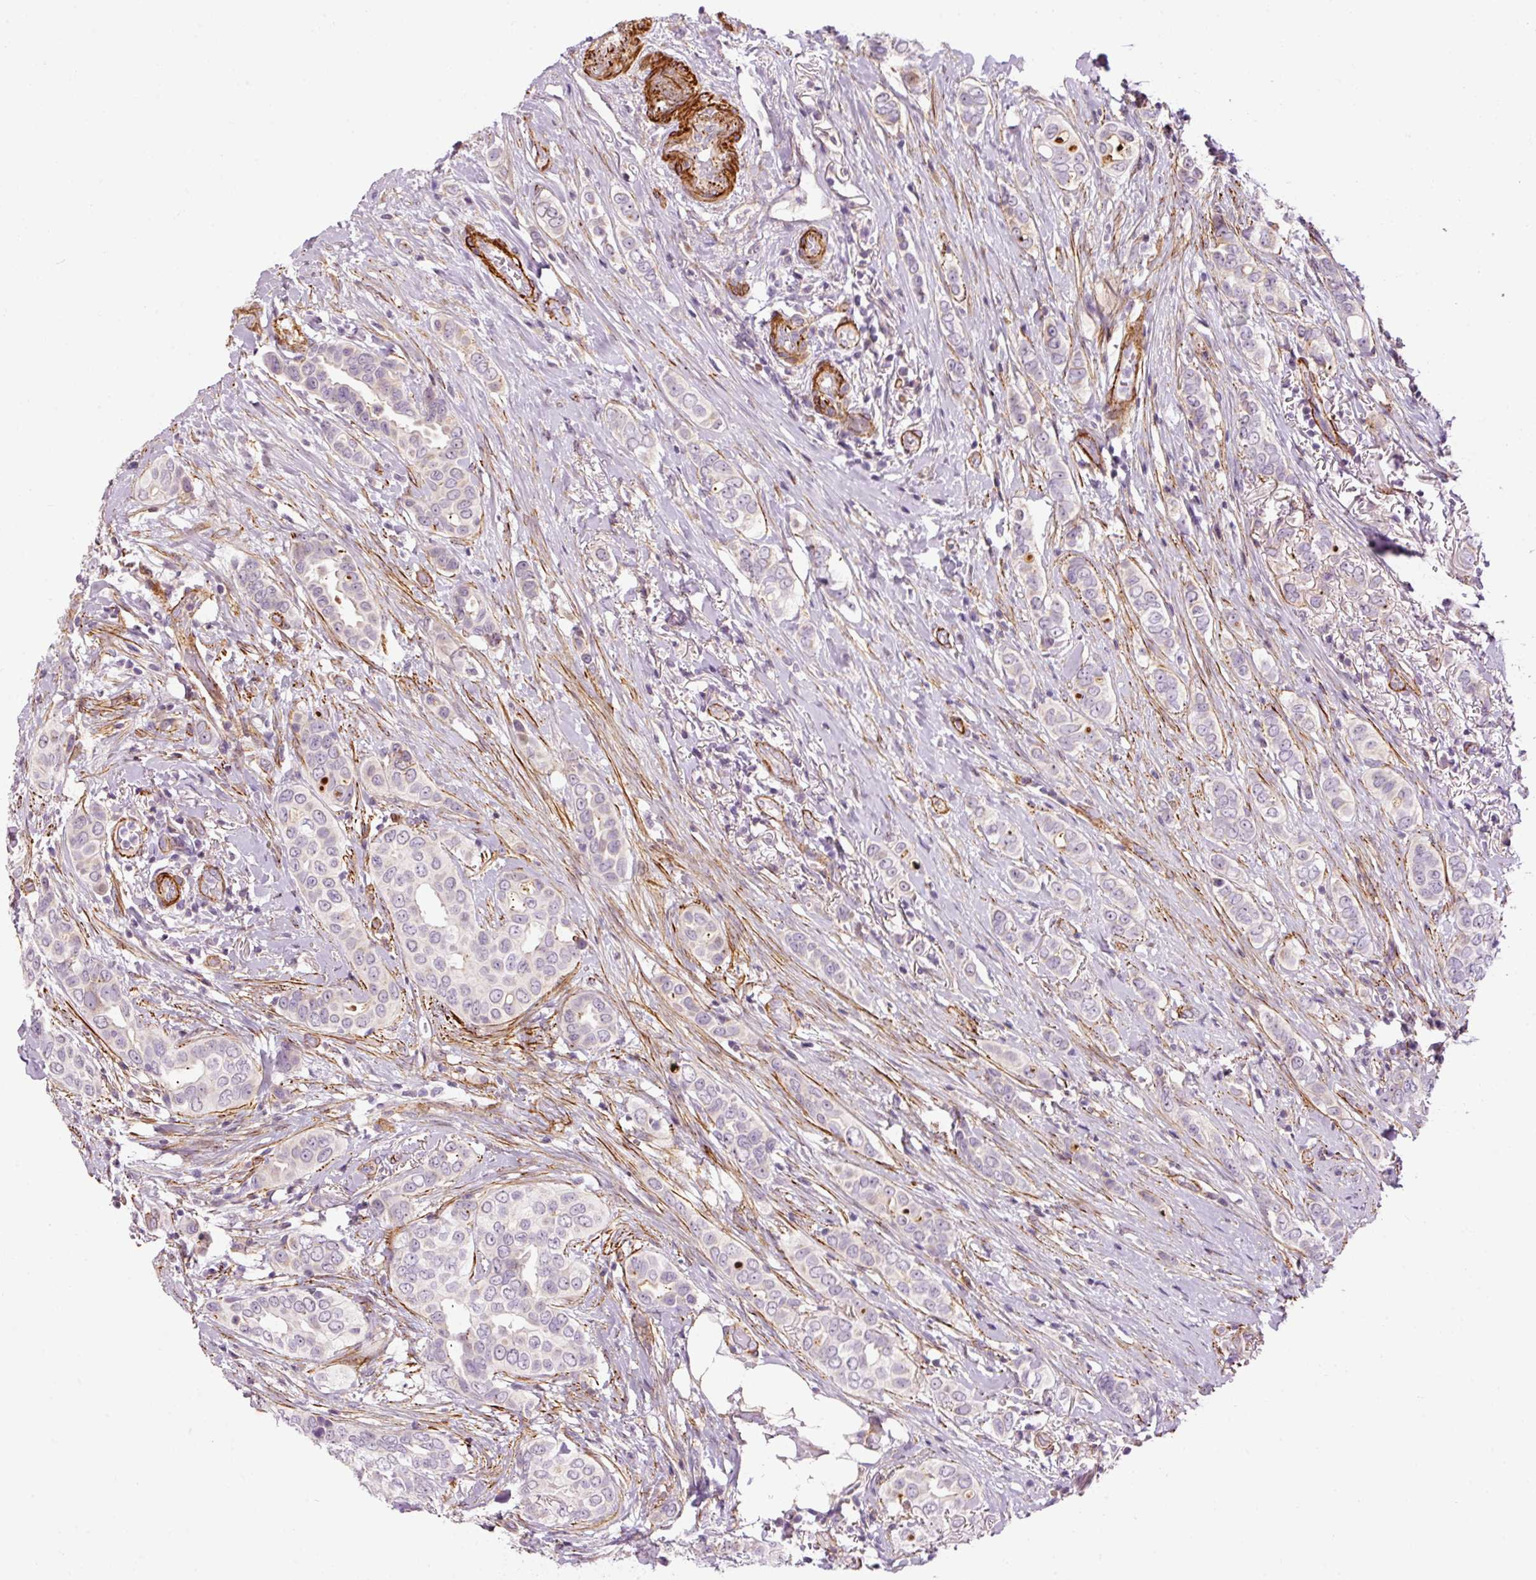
{"staining": {"intensity": "negative", "quantity": "none", "location": "none"}, "tissue": "breast cancer", "cell_type": "Tumor cells", "image_type": "cancer", "snomed": [{"axis": "morphology", "description": "Lobular carcinoma"}, {"axis": "topography", "description": "Breast"}], "caption": "Tumor cells show no significant protein positivity in lobular carcinoma (breast).", "gene": "ANKRD20A1", "patient": {"sex": "female", "age": 51}}